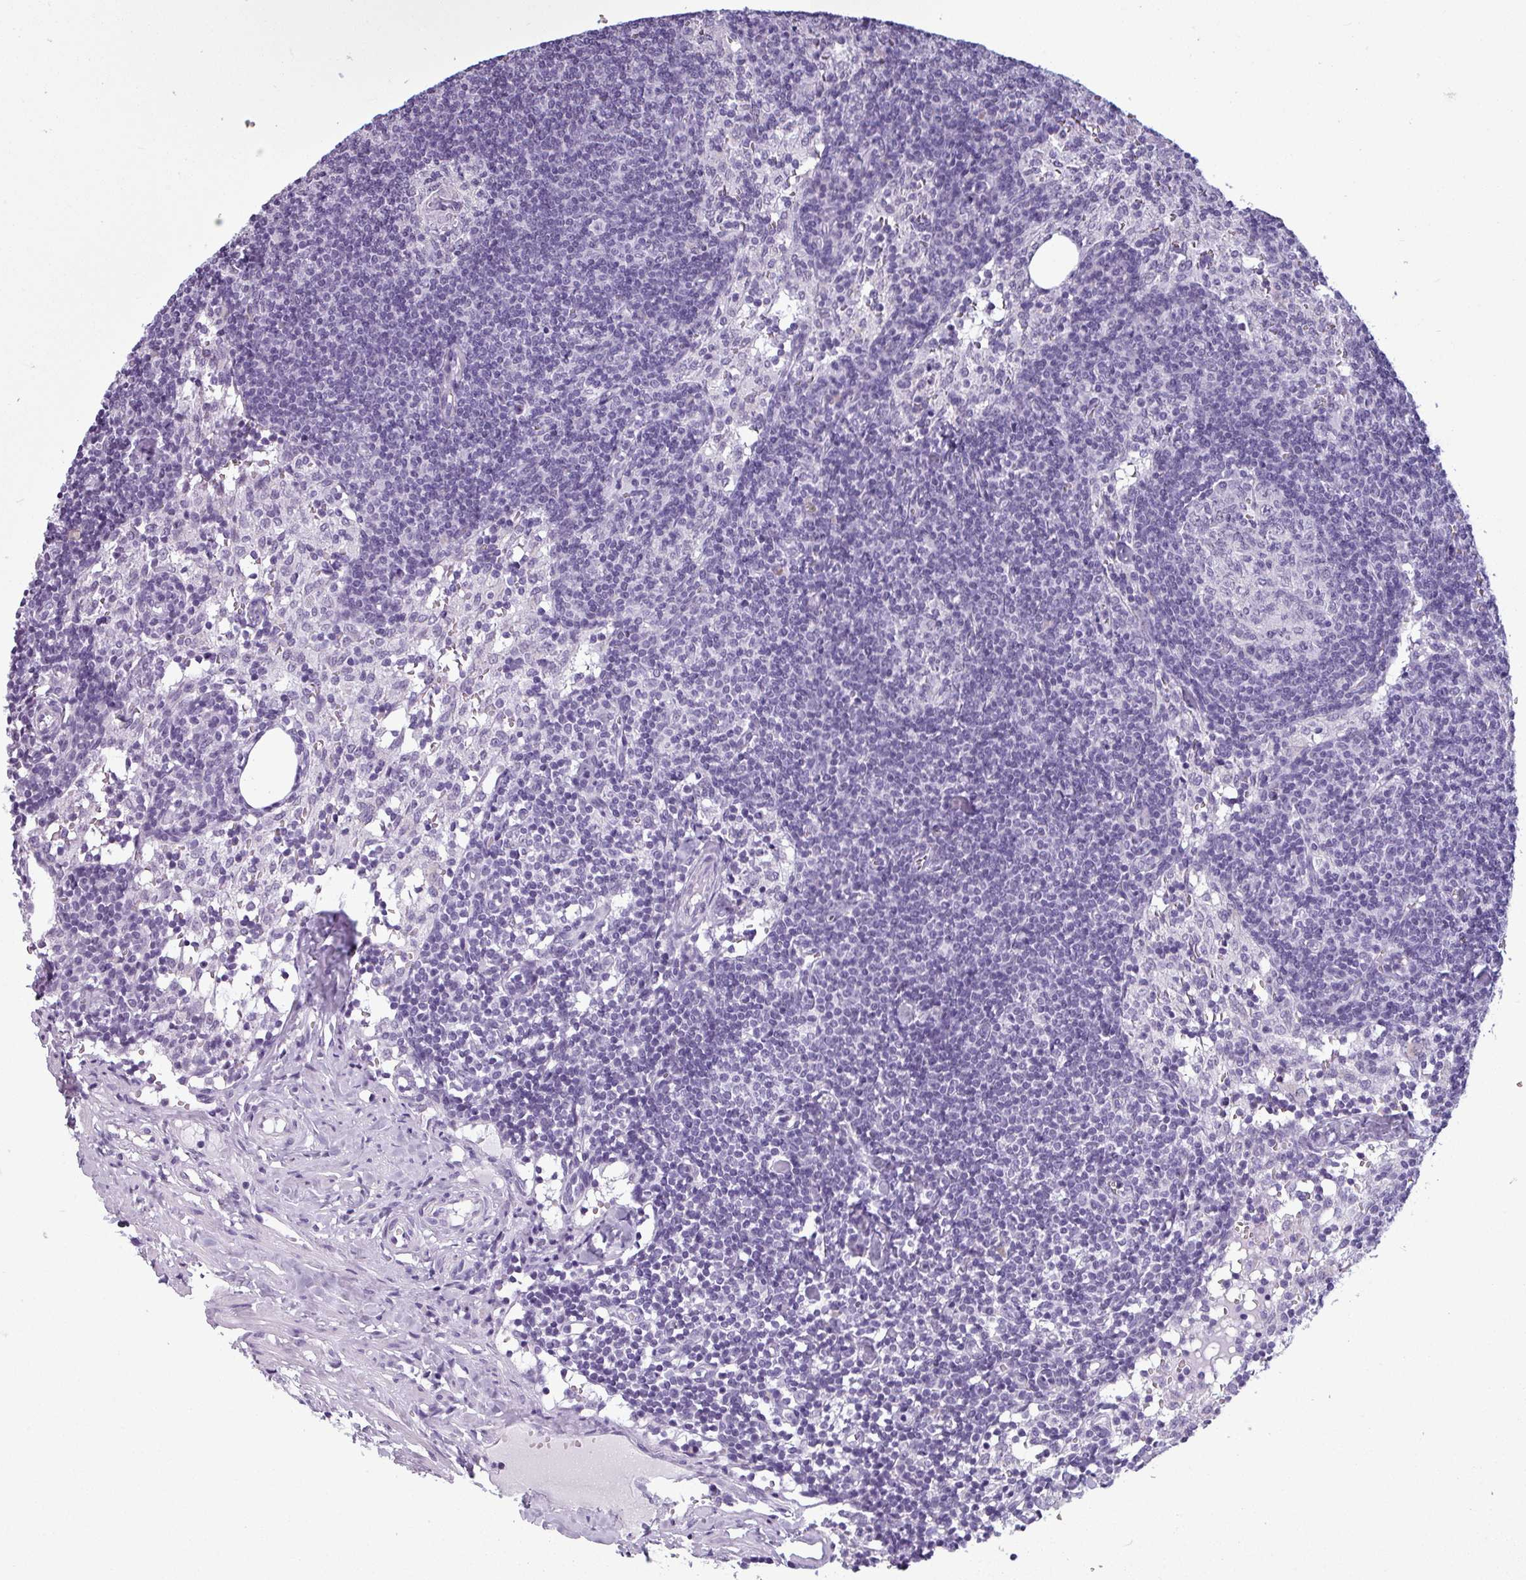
{"staining": {"intensity": "negative", "quantity": "none", "location": "none"}, "tissue": "lymph node", "cell_type": "Germinal center cells", "image_type": "normal", "snomed": [{"axis": "morphology", "description": "Normal tissue, NOS"}, {"axis": "topography", "description": "Lymph node"}], "caption": "A high-resolution histopathology image shows immunohistochemistry (IHC) staining of normal lymph node, which displays no significant expression in germinal center cells.", "gene": "SRGAP1", "patient": {"sex": "female", "age": 52}}